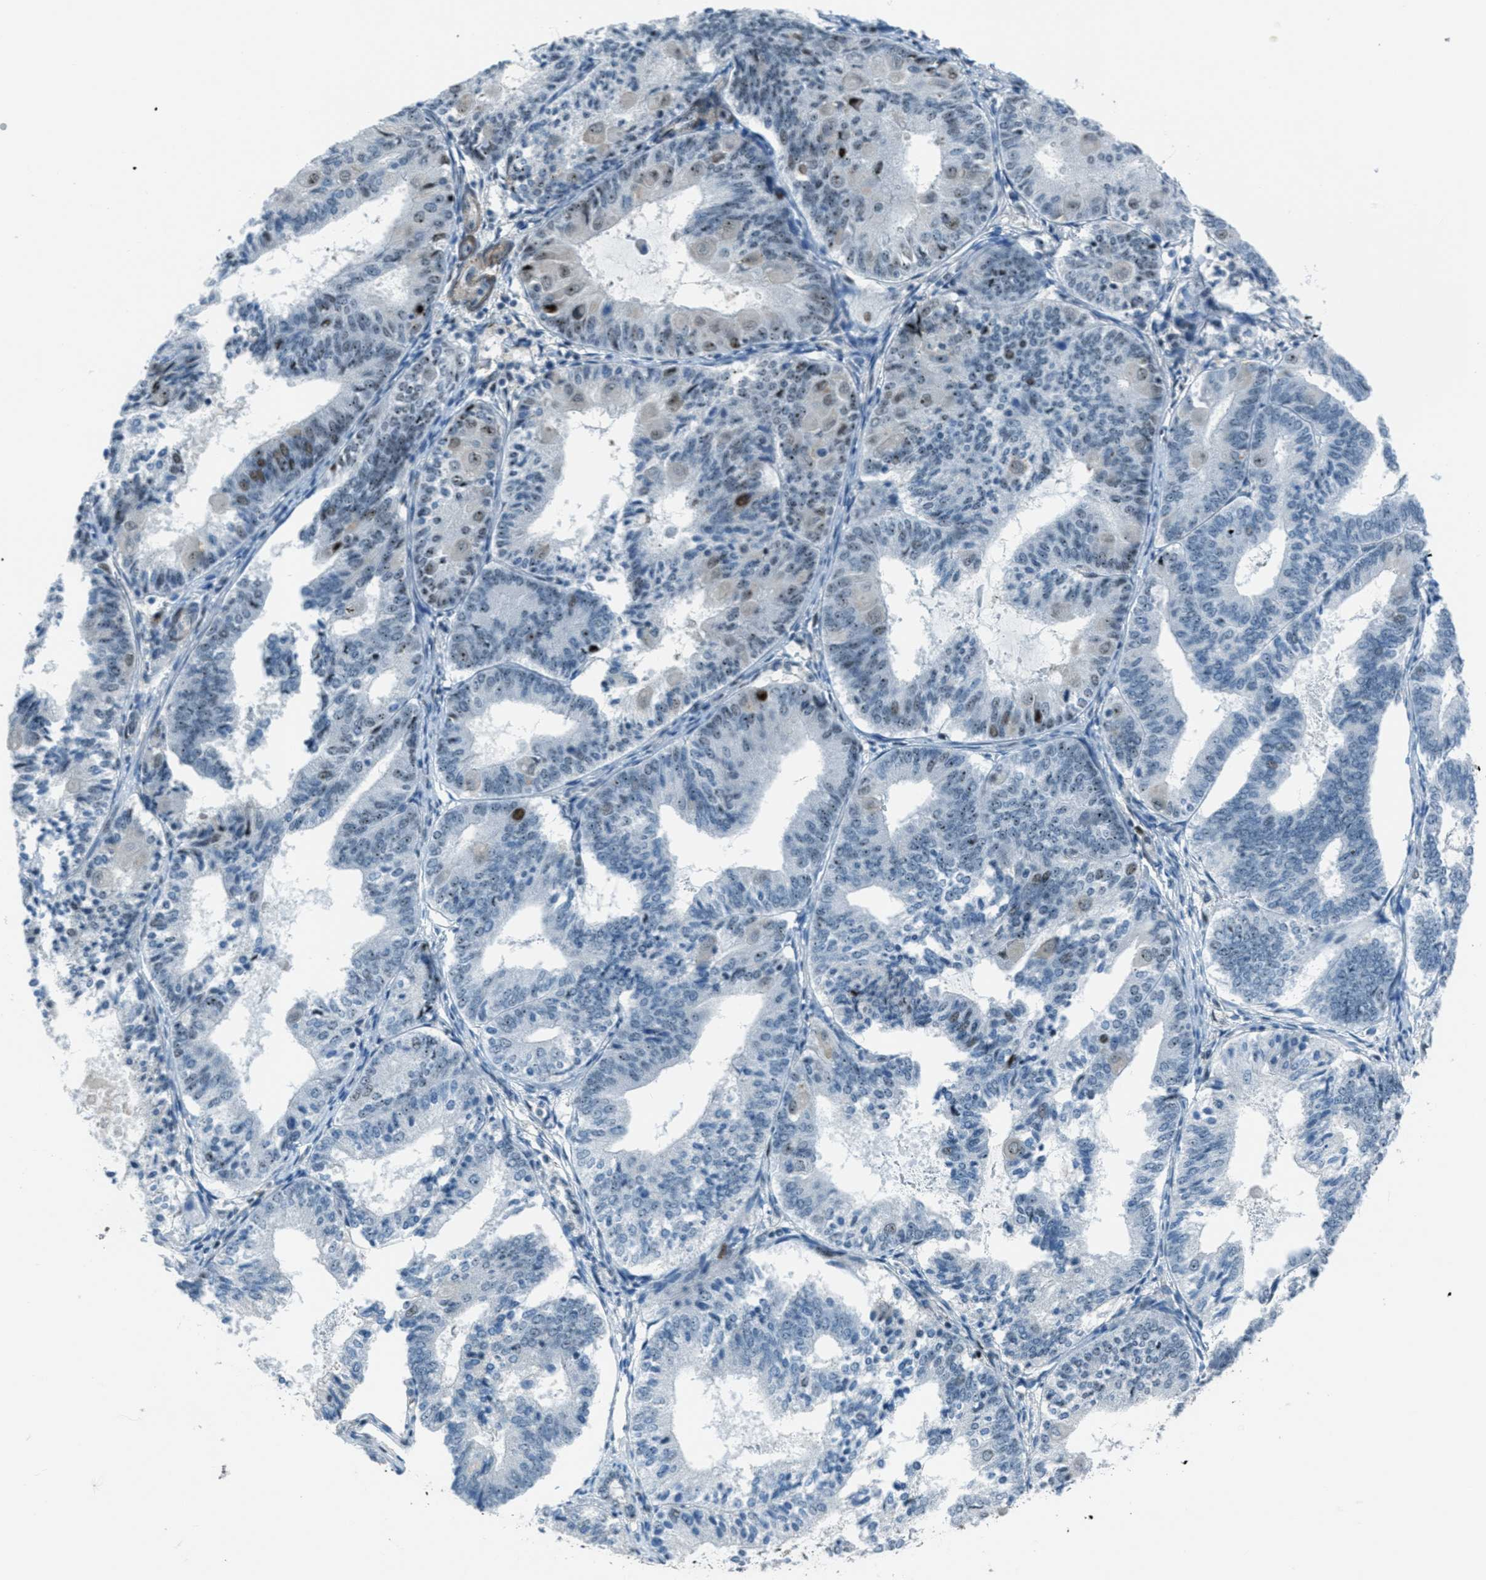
{"staining": {"intensity": "moderate", "quantity": "<25%", "location": "nuclear"}, "tissue": "endometrial cancer", "cell_type": "Tumor cells", "image_type": "cancer", "snomed": [{"axis": "morphology", "description": "Adenocarcinoma, NOS"}, {"axis": "topography", "description": "Endometrium"}], "caption": "Immunohistochemical staining of human adenocarcinoma (endometrial) exhibits low levels of moderate nuclear protein expression in approximately <25% of tumor cells.", "gene": "ZDHHC23", "patient": {"sex": "female", "age": 81}}